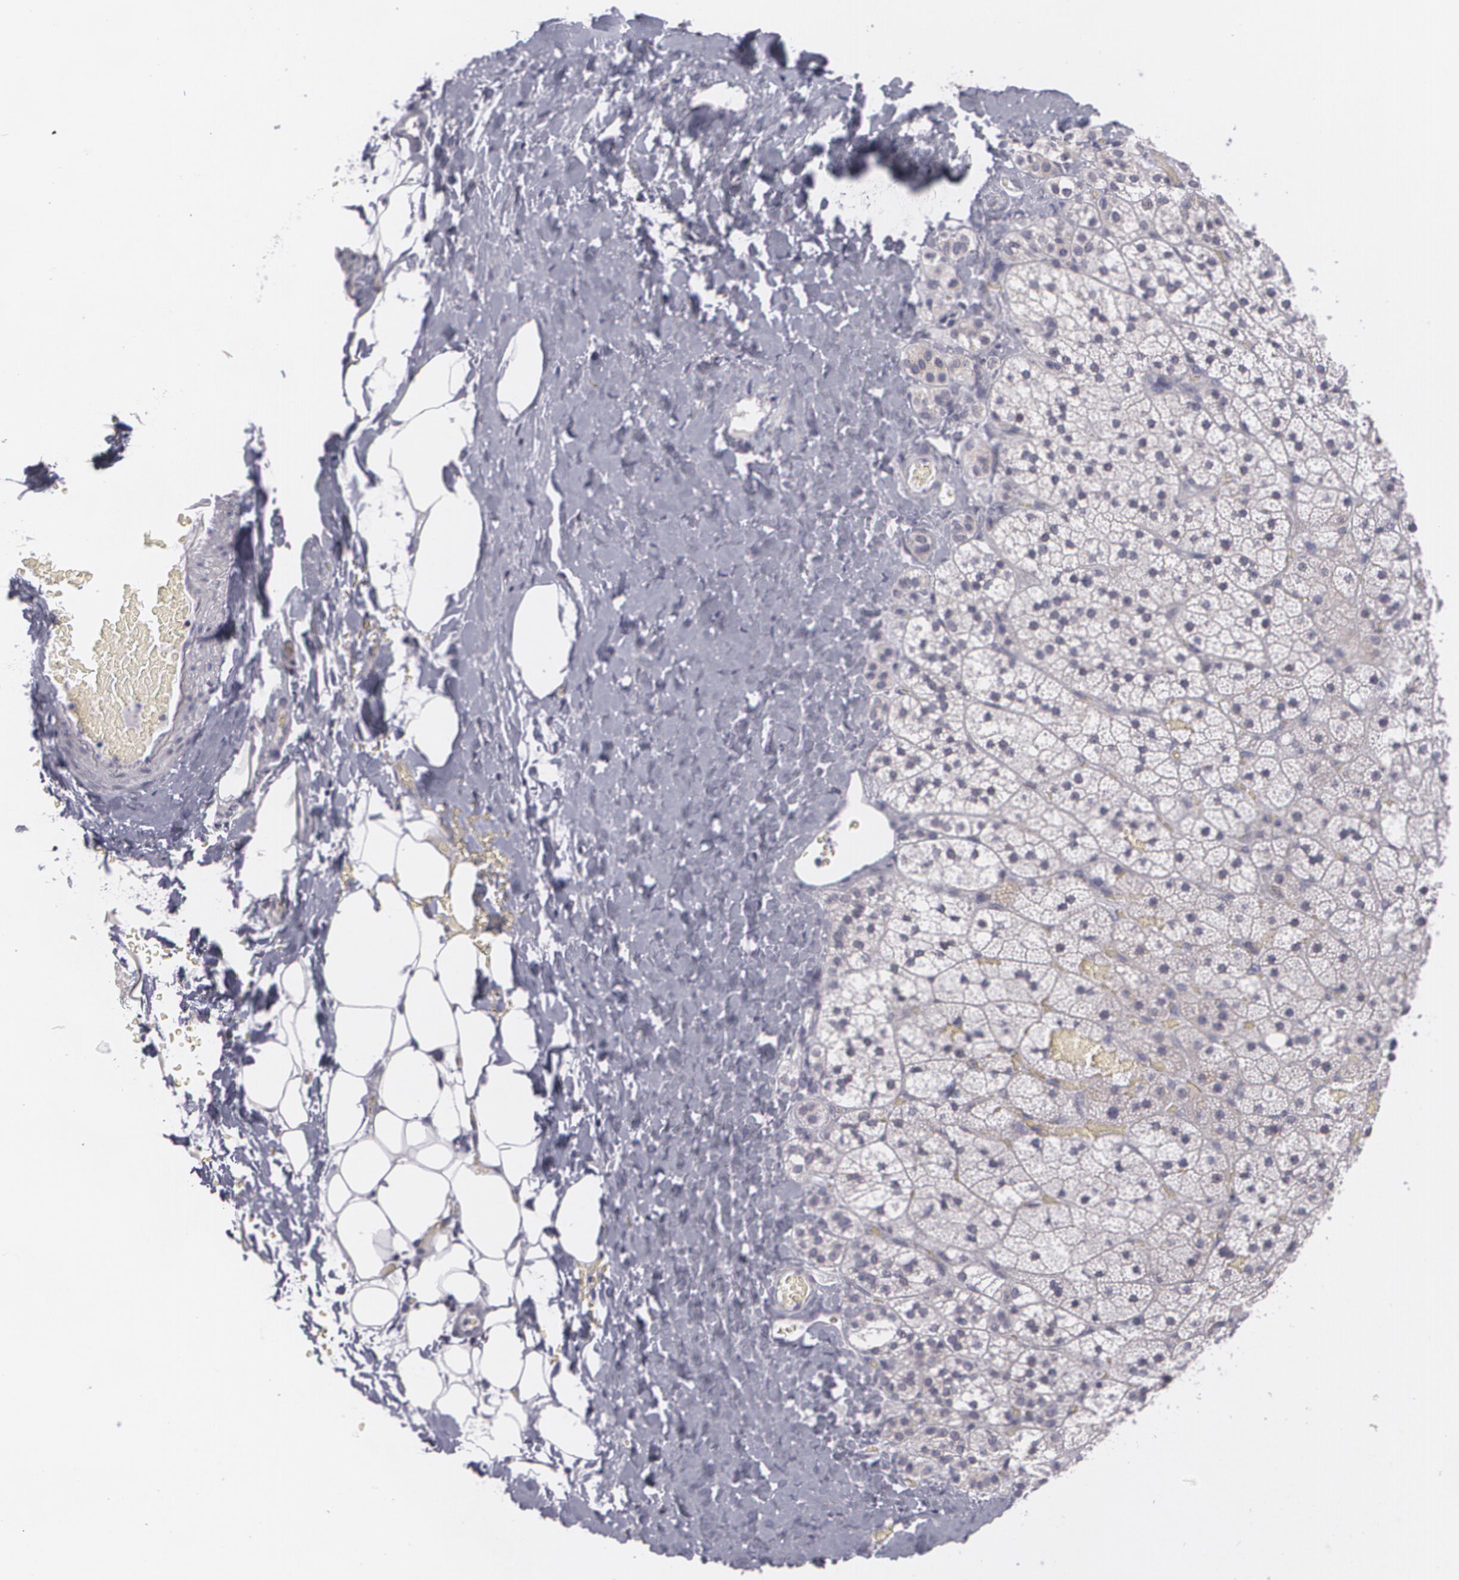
{"staining": {"intensity": "negative", "quantity": "none", "location": "none"}, "tissue": "adrenal gland", "cell_type": "Glandular cells", "image_type": "normal", "snomed": [{"axis": "morphology", "description": "Normal tissue, NOS"}, {"axis": "topography", "description": "Adrenal gland"}], "caption": "Immunohistochemistry image of unremarkable human adrenal gland stained for a protein (brown), which demonstrates no expression in glandular cells.", "gene": "MBNL3", "patient": {"sex": "male", "age": 53}}